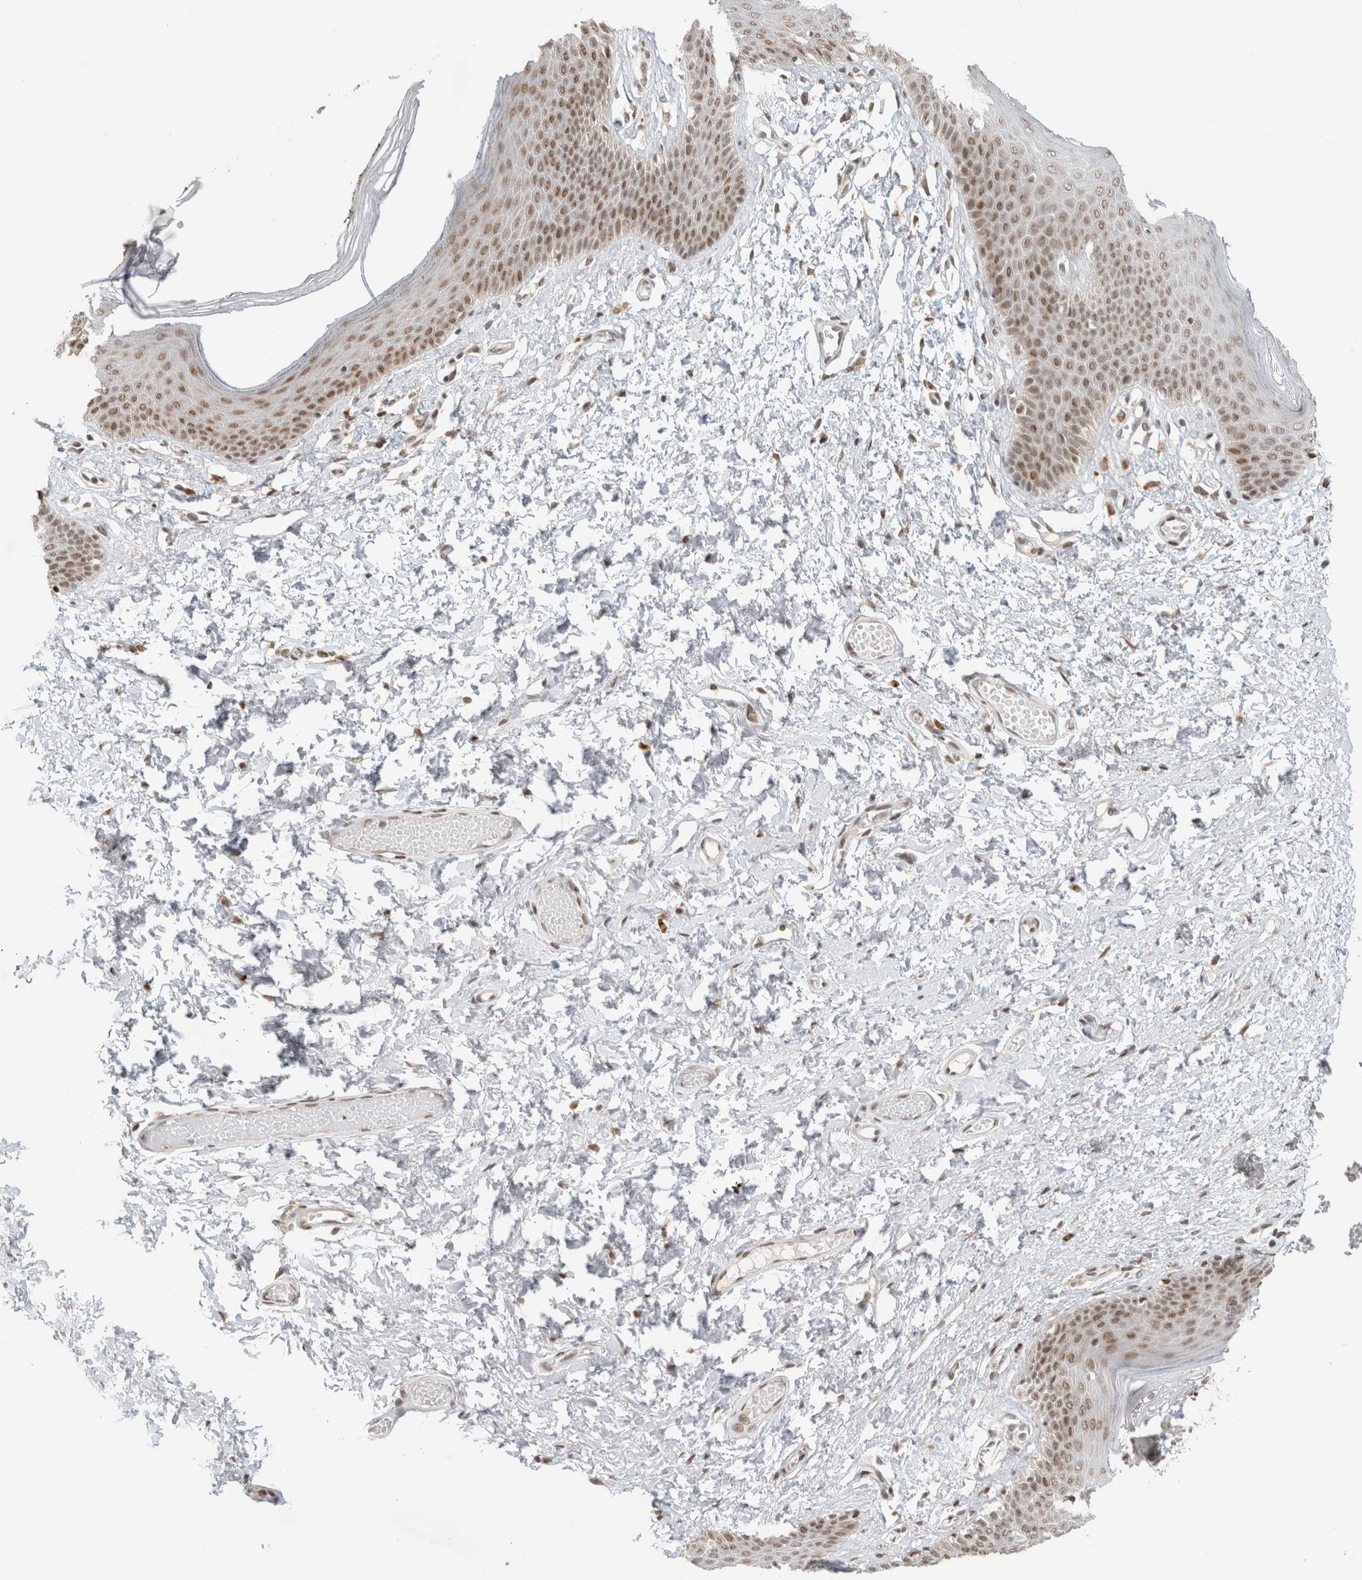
{"staining": {"intensity": "moderate", "quantity": ">75%", "location": "nuclear"}, "tissue": "skin", "cell_type": "Epidermal cells", "image_type": "normal", "snomed": [{"axis": "morphology", "description": "Normal tissue, NOS"}, {"axis": "morphology", "description": "Inflammation, NOS"}, {"axis": "topography", "description": "Vulva"}], "caption": "Immunohistochemistry (IHC) (DAB) staining of normal human skin shows moderate nuclear protein positivity in approximately >75% of epidermal cells.", "gene": "HNRNPR", "patient": {"sex": "female", "age": 84}}